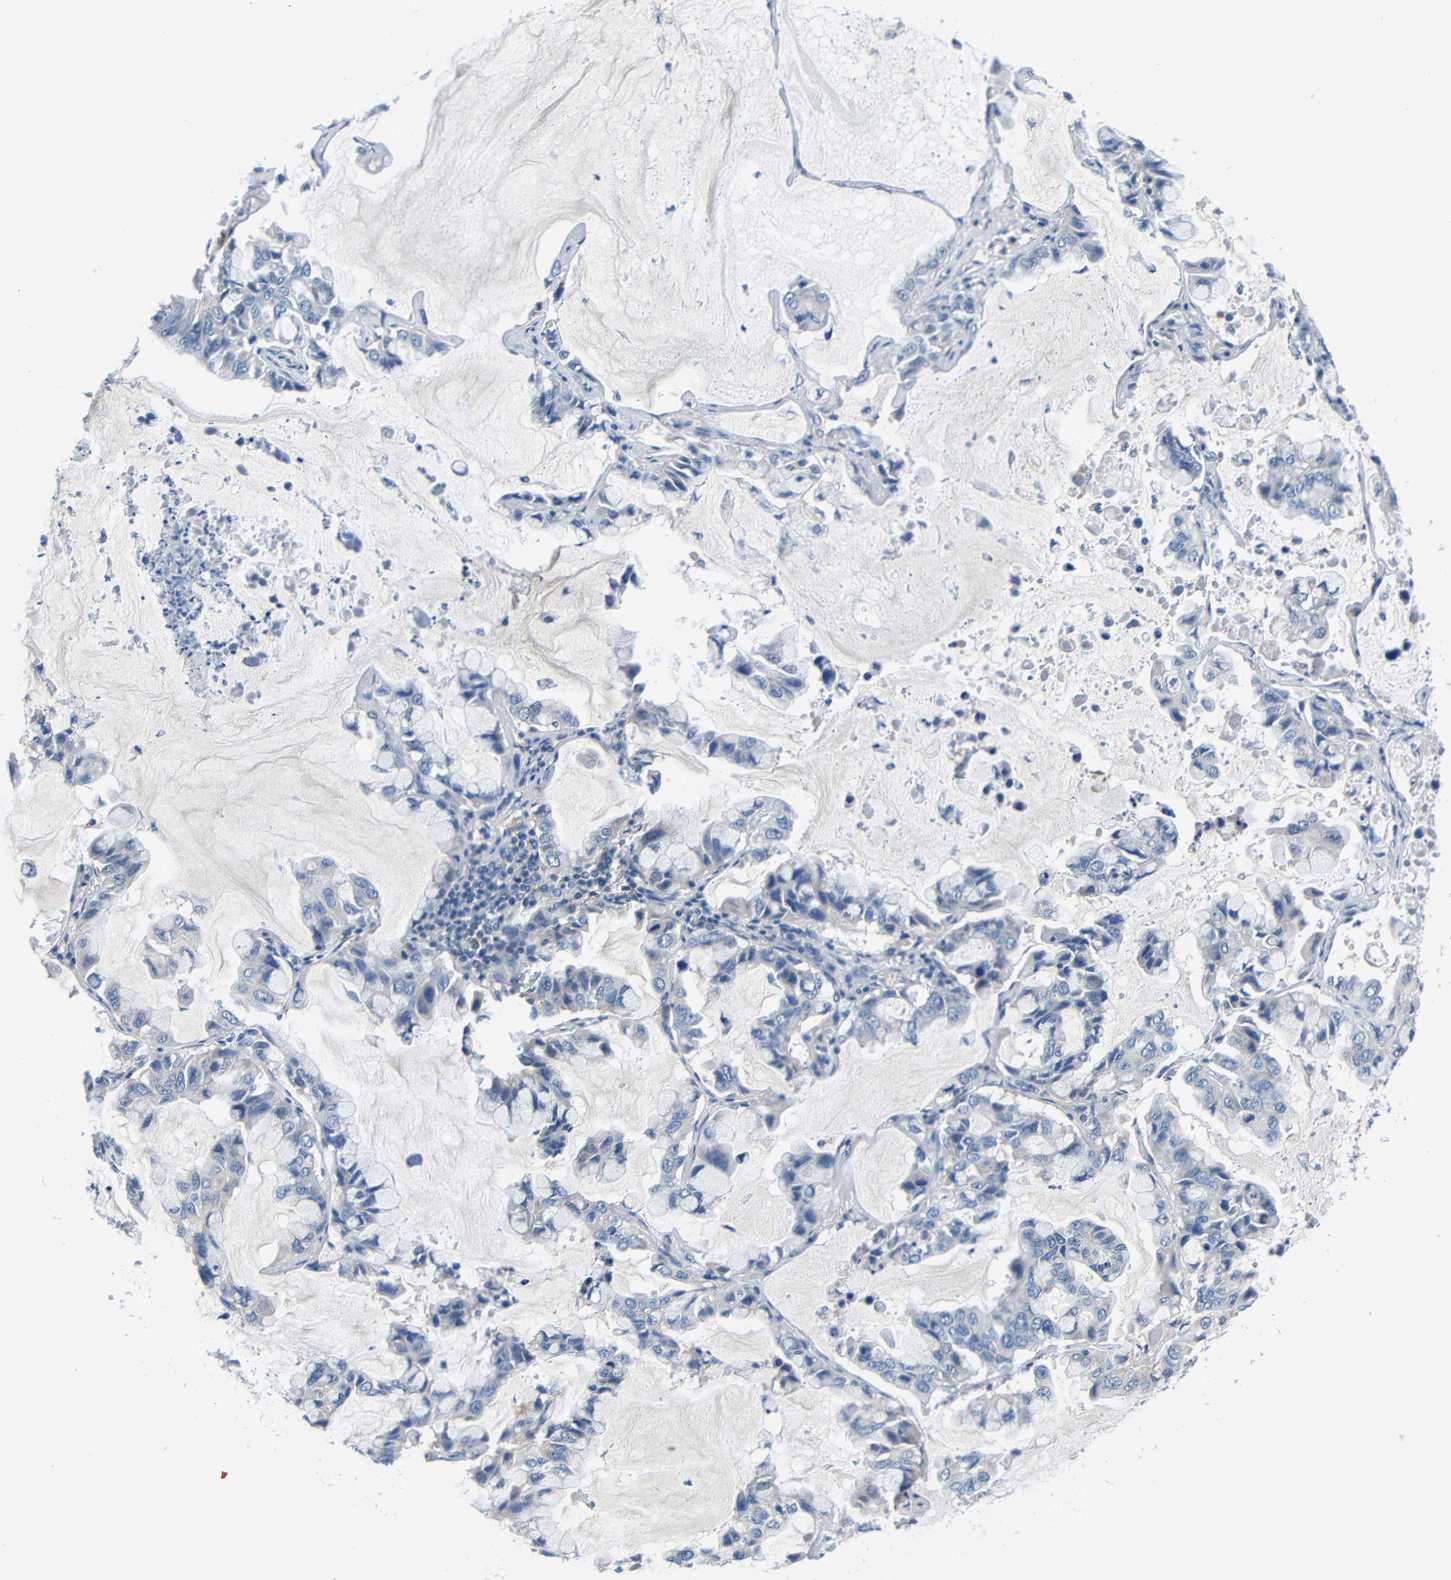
{"staining": {"intensity": "negative", "quantity": "none", "location": "none"}, "tissue": "lung cancer", "cell_type": "Tumor cells", "image_type": "cancer", "snomed": [{"axis": "morphology", "description": "Adenocarcinoma, NOS"}, {"axis": "topography", "description": "Lung"}], "caption": "Immunohistochemistry (IHC) micrograph of neoplastic tissue: adenocarcinoma (lung) stained with DAB (3,3'-diaminobenzidine) exhibits no significant protein positivity in tumor cells. Nuclei are stained in blue.", "gene": "NEGR1", "patient": {"sex": "male", "age": 64}}